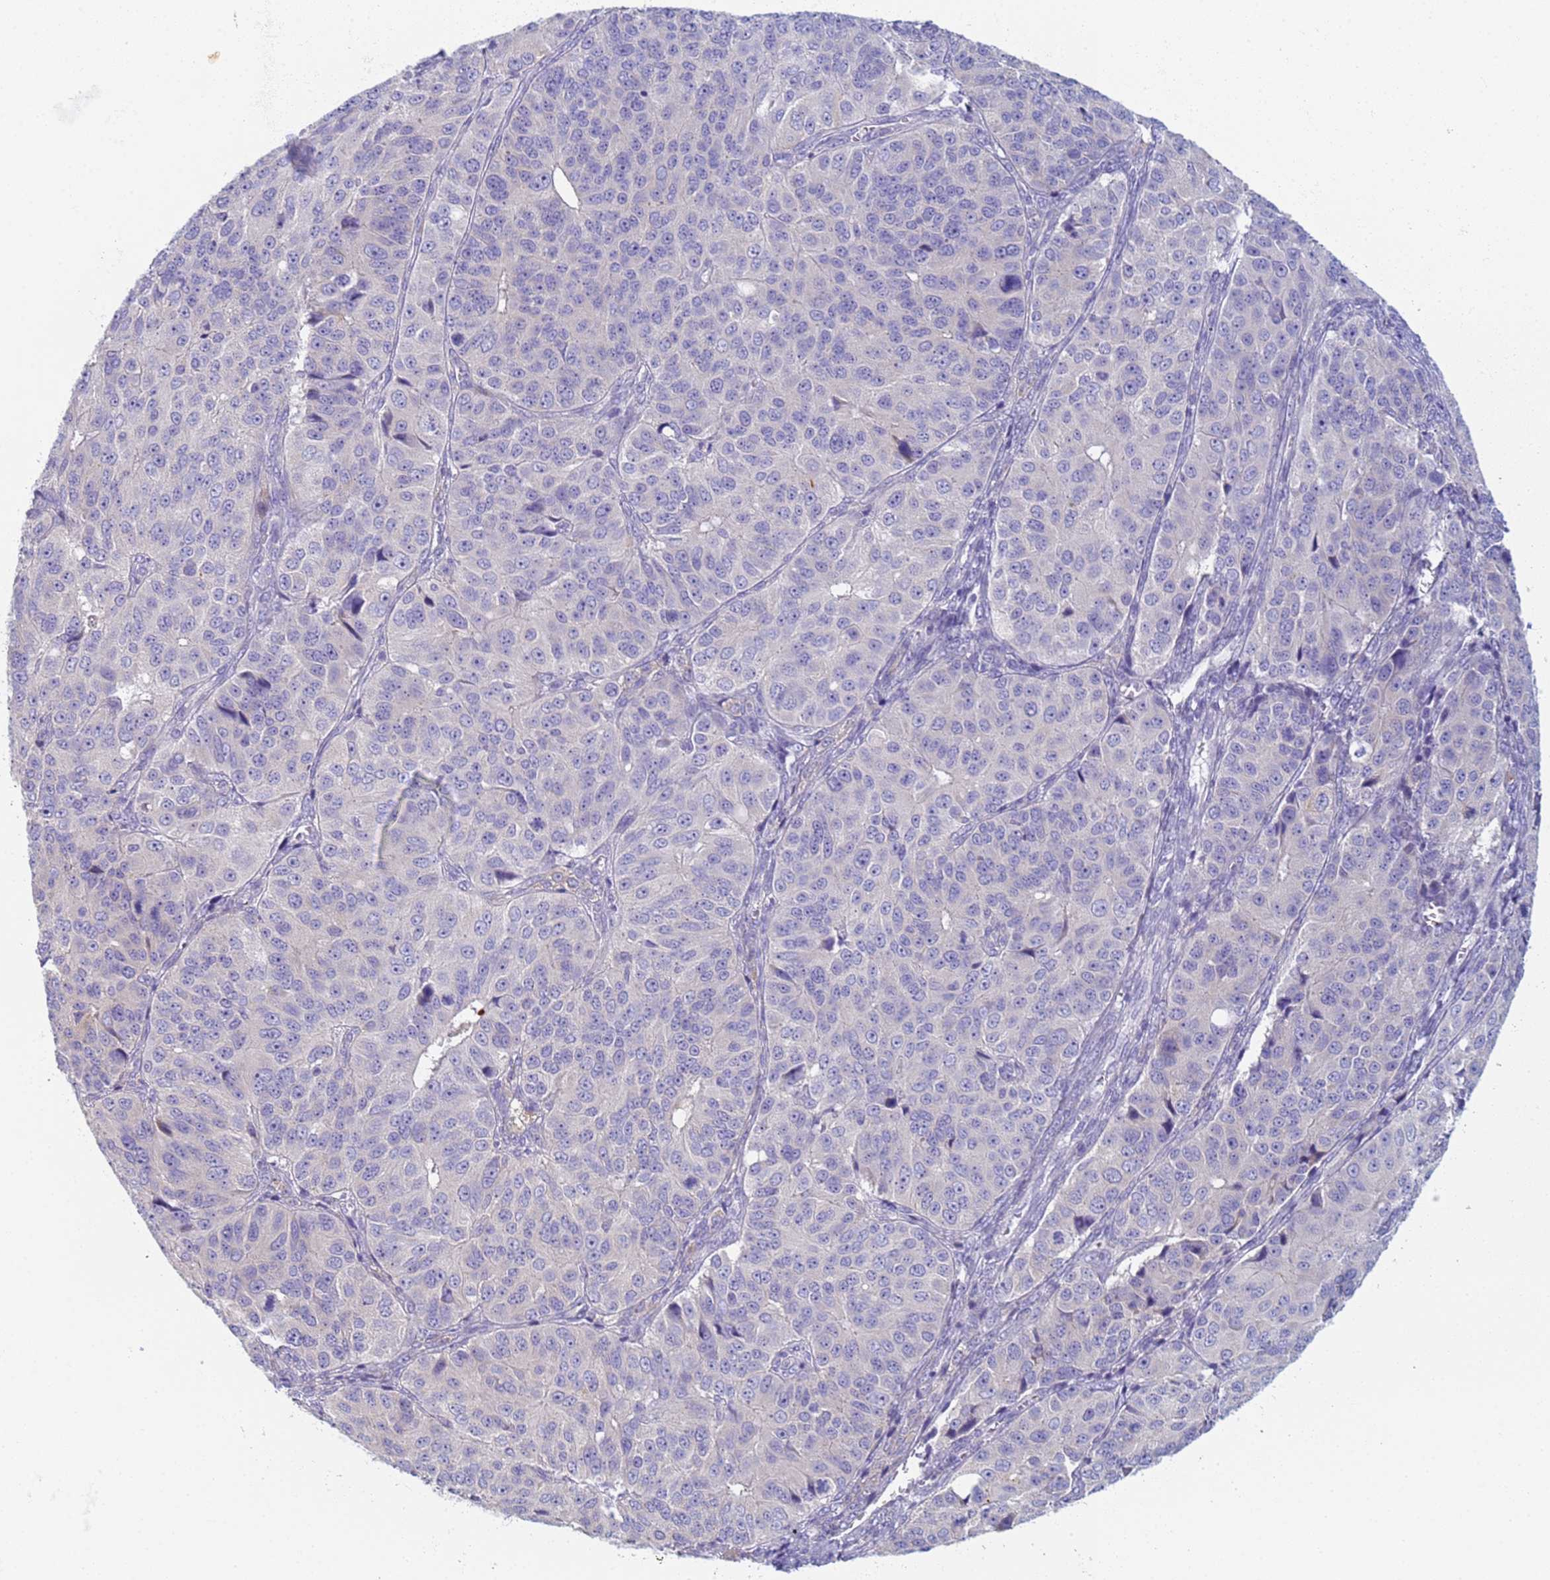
{"staining": {"intensity": "negative", "quantity": "none", "location": "none"}, "tissue": "ovarian cancer", "cell_type": "Tumor cells", "image_type": "cancer", "snomed": [{"axis": "morphology", "description": "Carcinoma, endometroid"}, {"axis": "topography", "description": "Ovary"}], "caption": "Tumor cells are negative for protein expression in human endometroid carcinoma (ovarian). (DAB IHC visualized using brightfield microscopy, high magnification).", "gene": "CR1", "patient": {"sex": "female", "age": 51}}